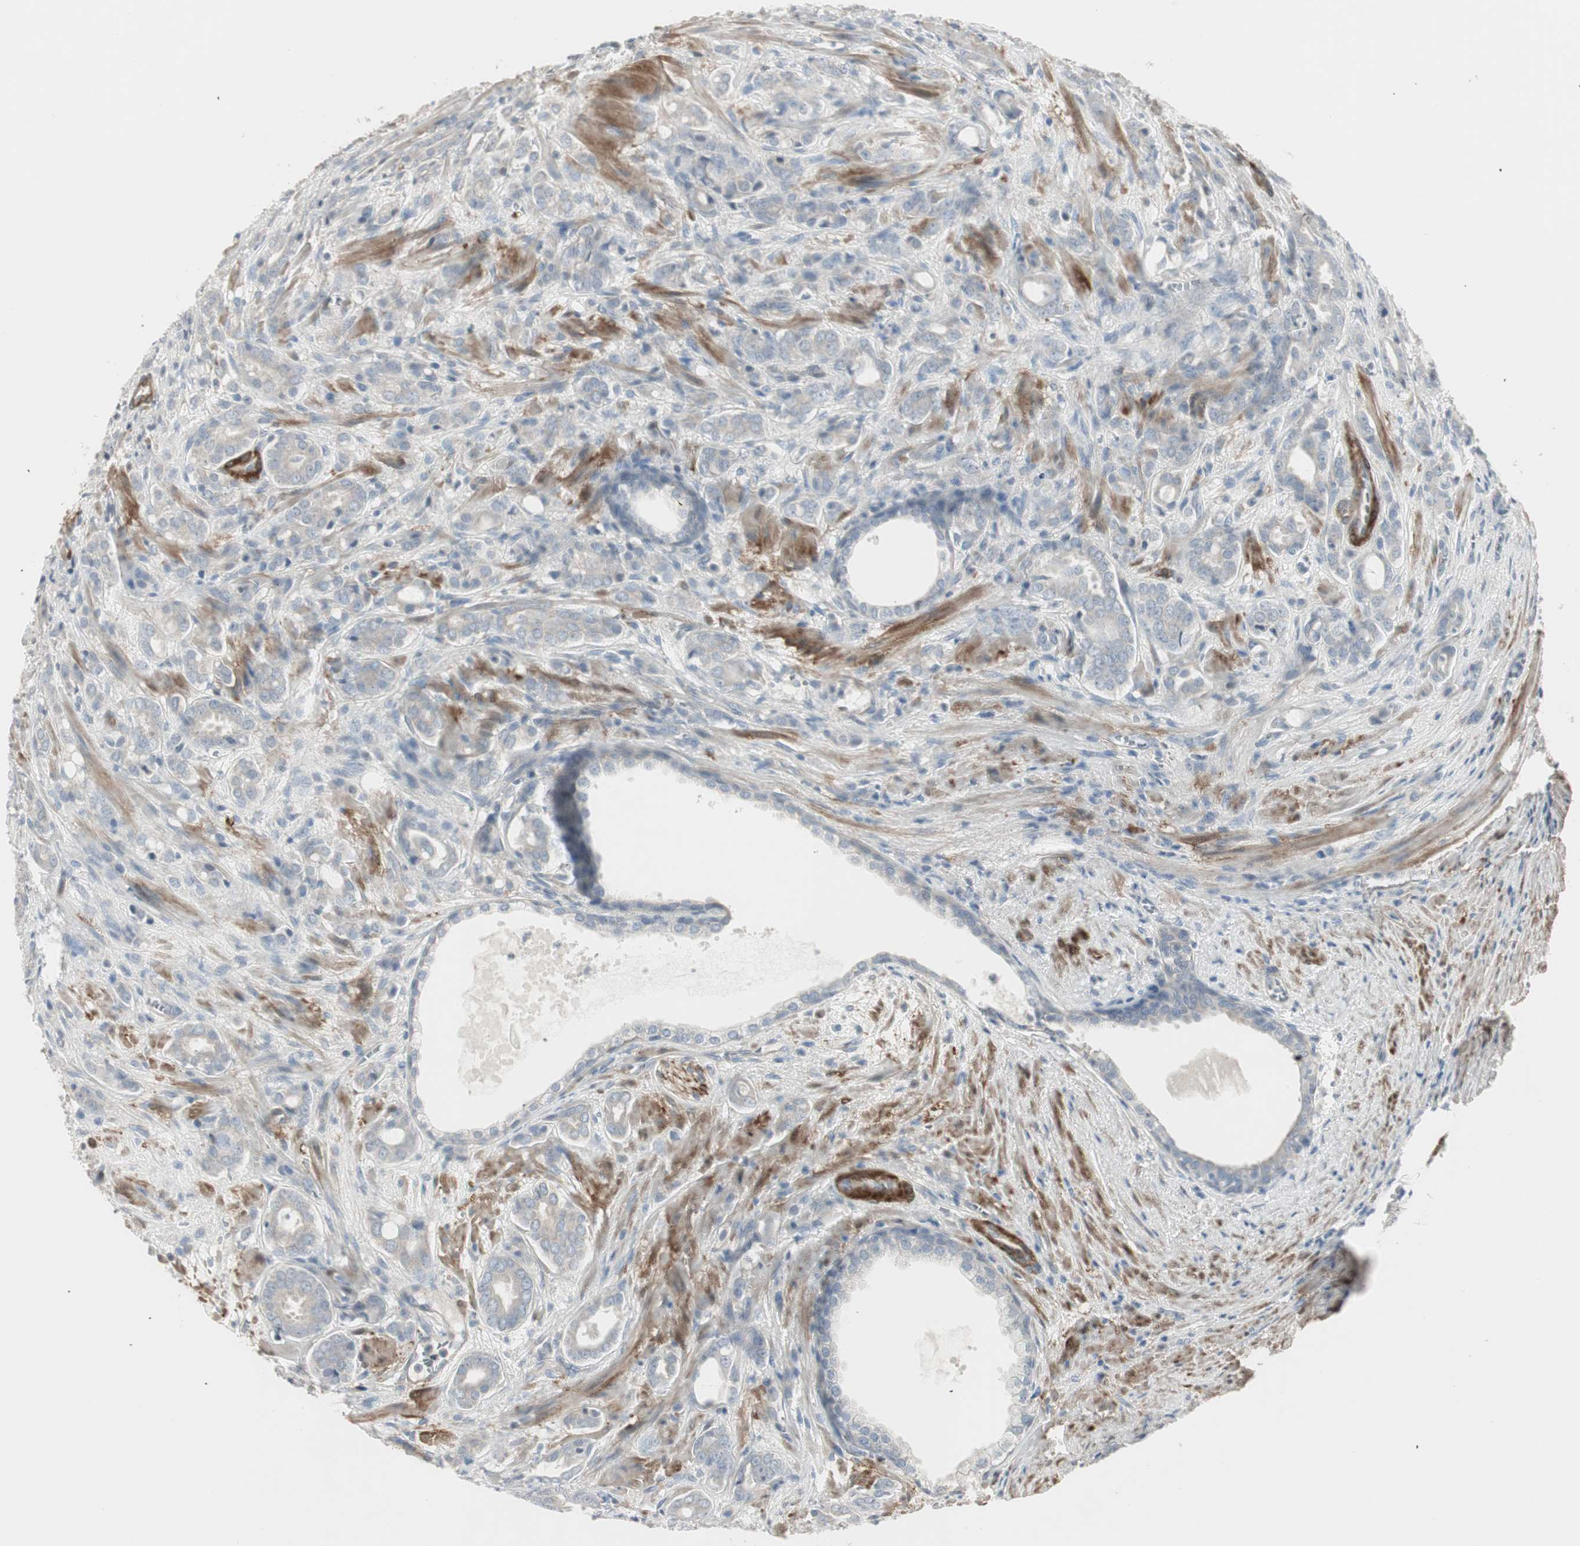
{"staining": {"intensity": "negative", "quantity": "none", "location": "none"}, "tissue": "prostate cancer", "cell_type": "Tumor cells", "image_type": "cancer", "snomed": [{"axis": "morphology", "description": "Adenocarcinoma, High grade"}, {"axis": "topography", "description": "Prostate"}], "caption": "This is an immunohistochemistry image of prostate cancer. There is no staining in tumor cells.", "gene": "DMPK", "patient": {"sex": "male", "age": 64}}